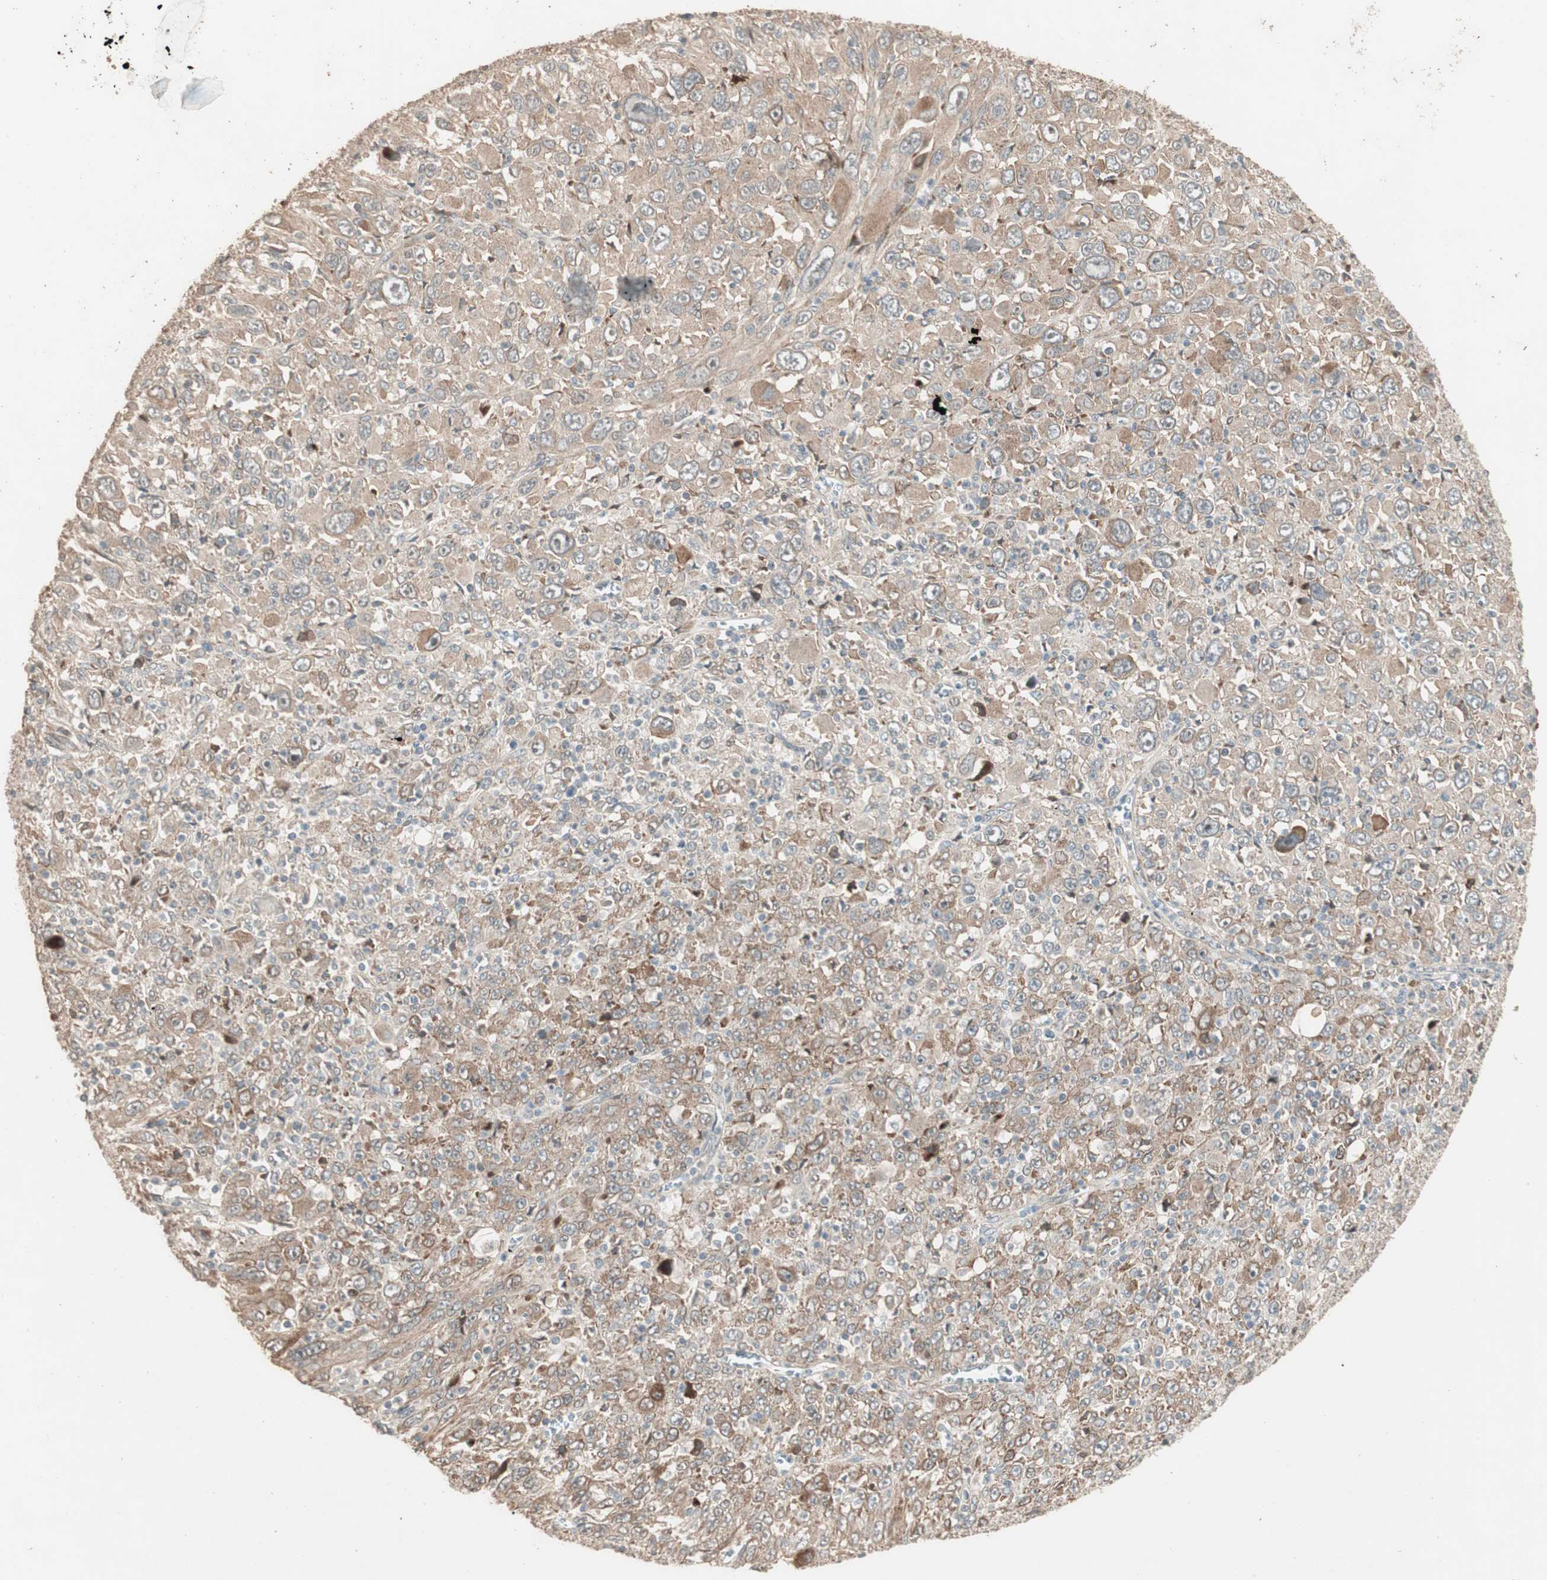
{"staining": {"intensity": "moderate", "quantity": ">75%", "location": "cytoplasmic/membranous"}, "tissue": "melanoma", "cell_type": "Tumor cells", "image_type": "cancer", "snomed": [{"axis": "morphology", "description": "Malignant melanoma, Metastatic site"}, {"axis": "topography", "description": "Skin"}], "caption": "Approximately >75% of tumor cells in melanoma reveal moderate cytoplasmic/membranous protein expression as visualized by brown immunohistochemical staining.", "gene": "RARRES1", "patient": {"sex": "female", "age": 56}}